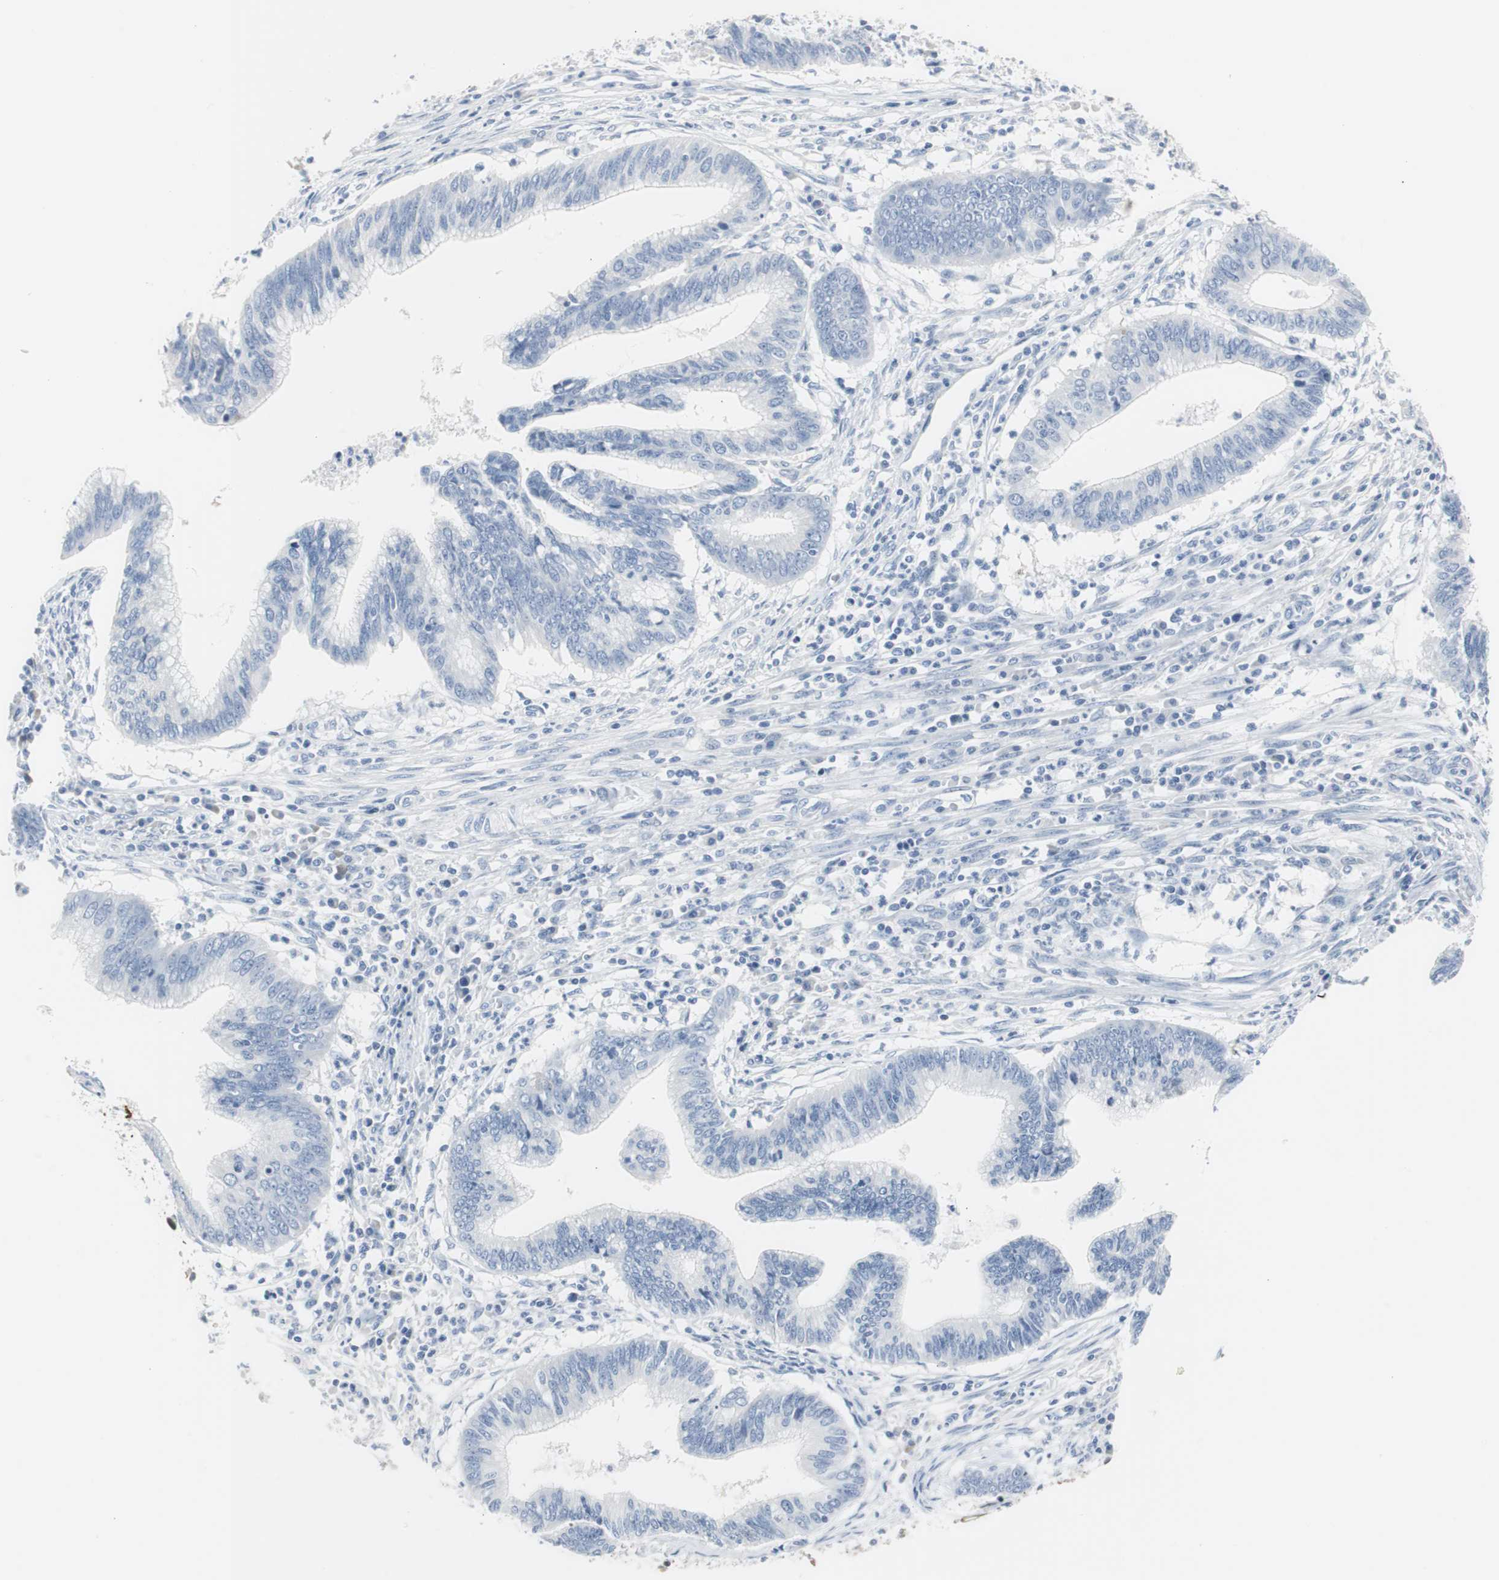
{"staining": {"intensity": "negative", "quantity": "none", "location": "none"}, "tissue": "cervical cancer", "cell_type": "Tumor cells", "image_type": "cancer", "snomed": [{"axis": "morphology", "description": "Adenocarcinoma, NOS"}, {"axis": "topography", "description": "Cervix"}], "caption": "This is an immunohistochemistry (IHC) micrograph of cervical cancer (adenocarcinoma). There is no expression in tumor cells.", "gene": "S100A7", "patient": {"sex": "female", "age": 36}}